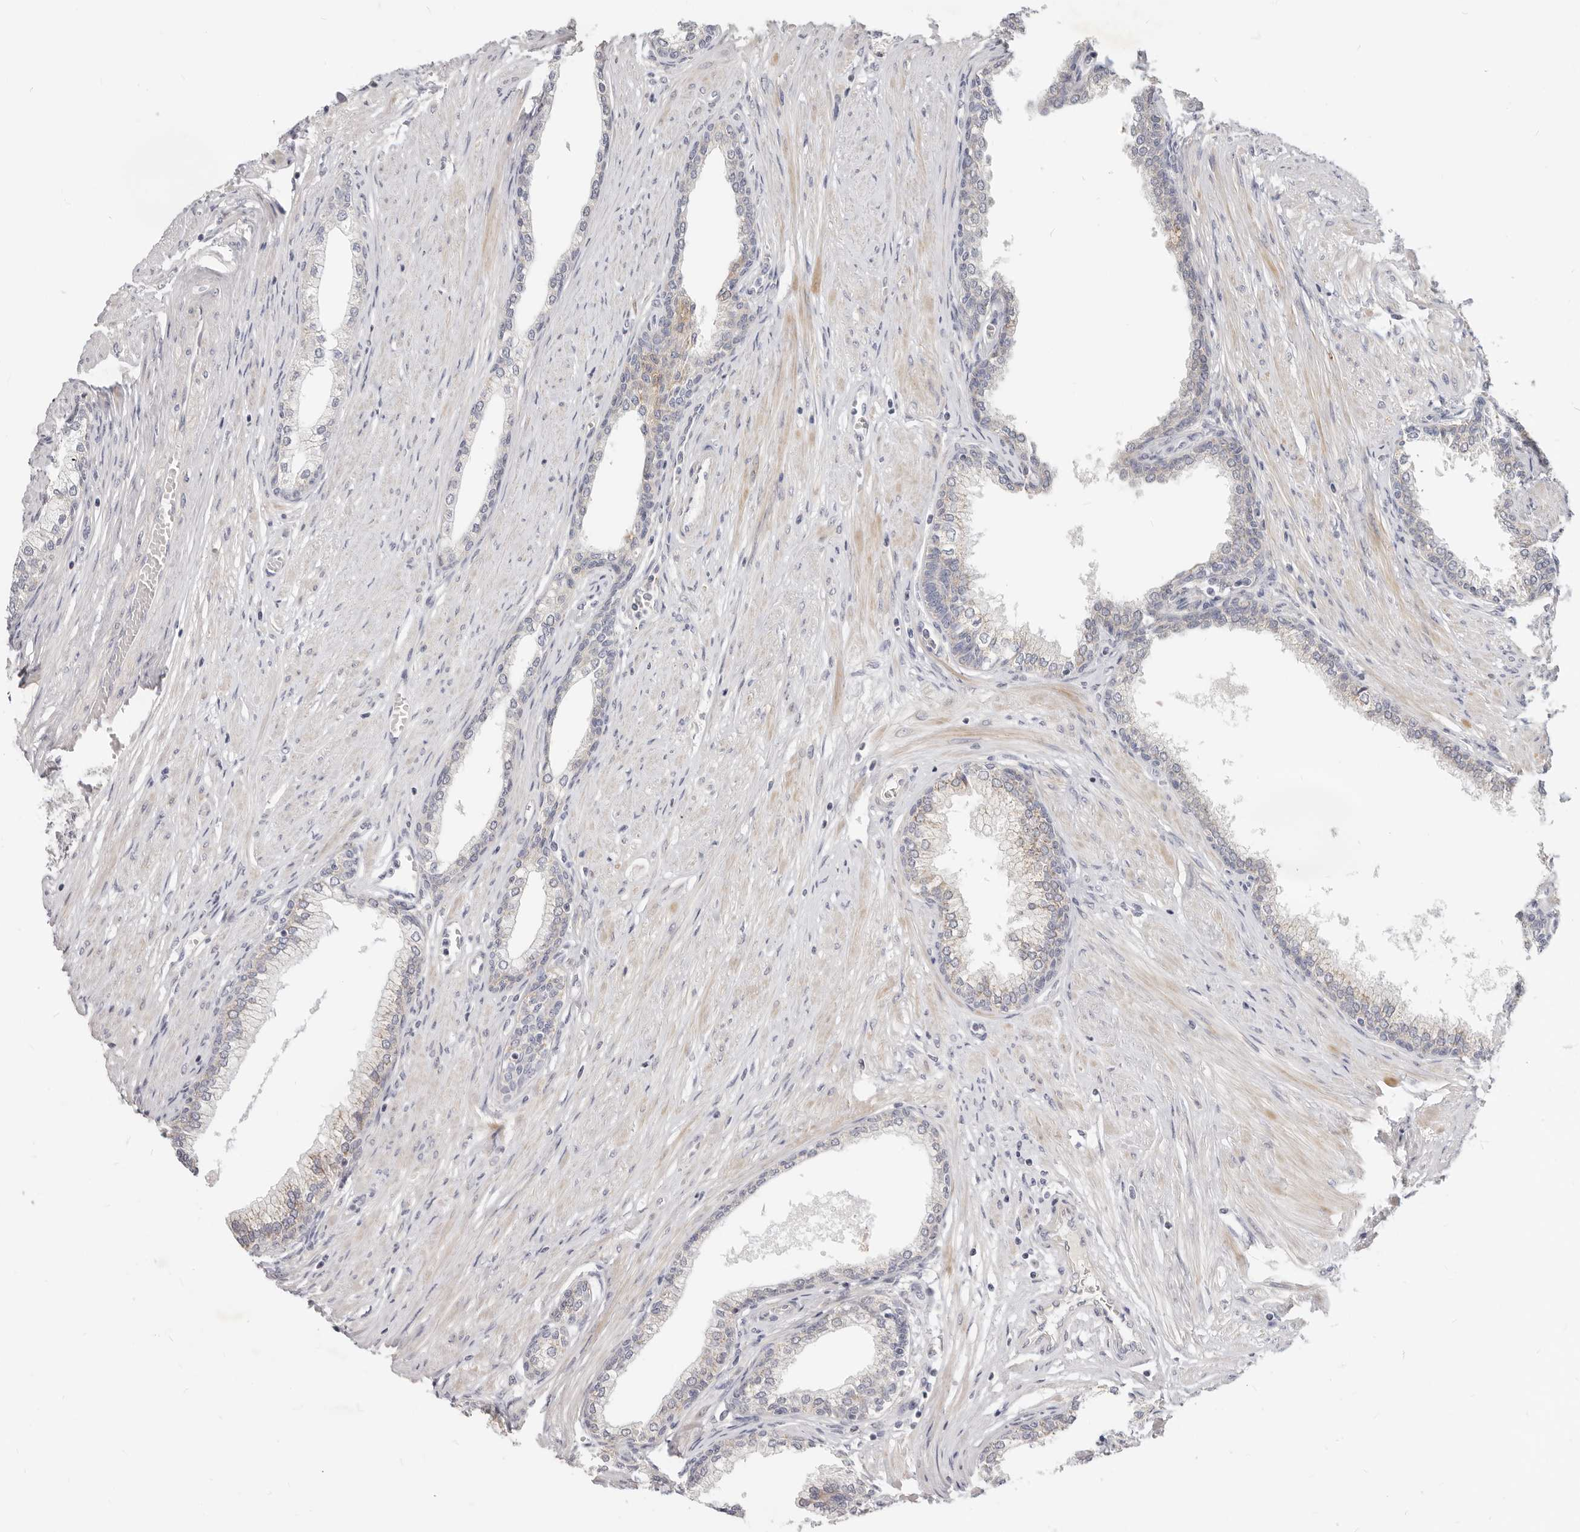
{"staining": {"intensity": "weak", "quantity": "<25%", "location": "cytoplasmic/membranous"}, "tissue": "prostate", "cell_type": "Glandular cells", "image_type": "normal", "snomed": [{"axis": "morphology", "description": "Normal tissue, NOS"}, {"axis": "morphology", "description": "Urothelial carcinoma, Low grade"}, {"axis": "topography", "description": "Urinary bladder"}, {"axis": "topography", "description": "Prostate"}], "caption": "Prostate stained for a protein using immunohistochemistry (IHC) displays no positivity glandular cells.", "gene": "TFB2M", "patient": {"sex": "male", "age": 60}}